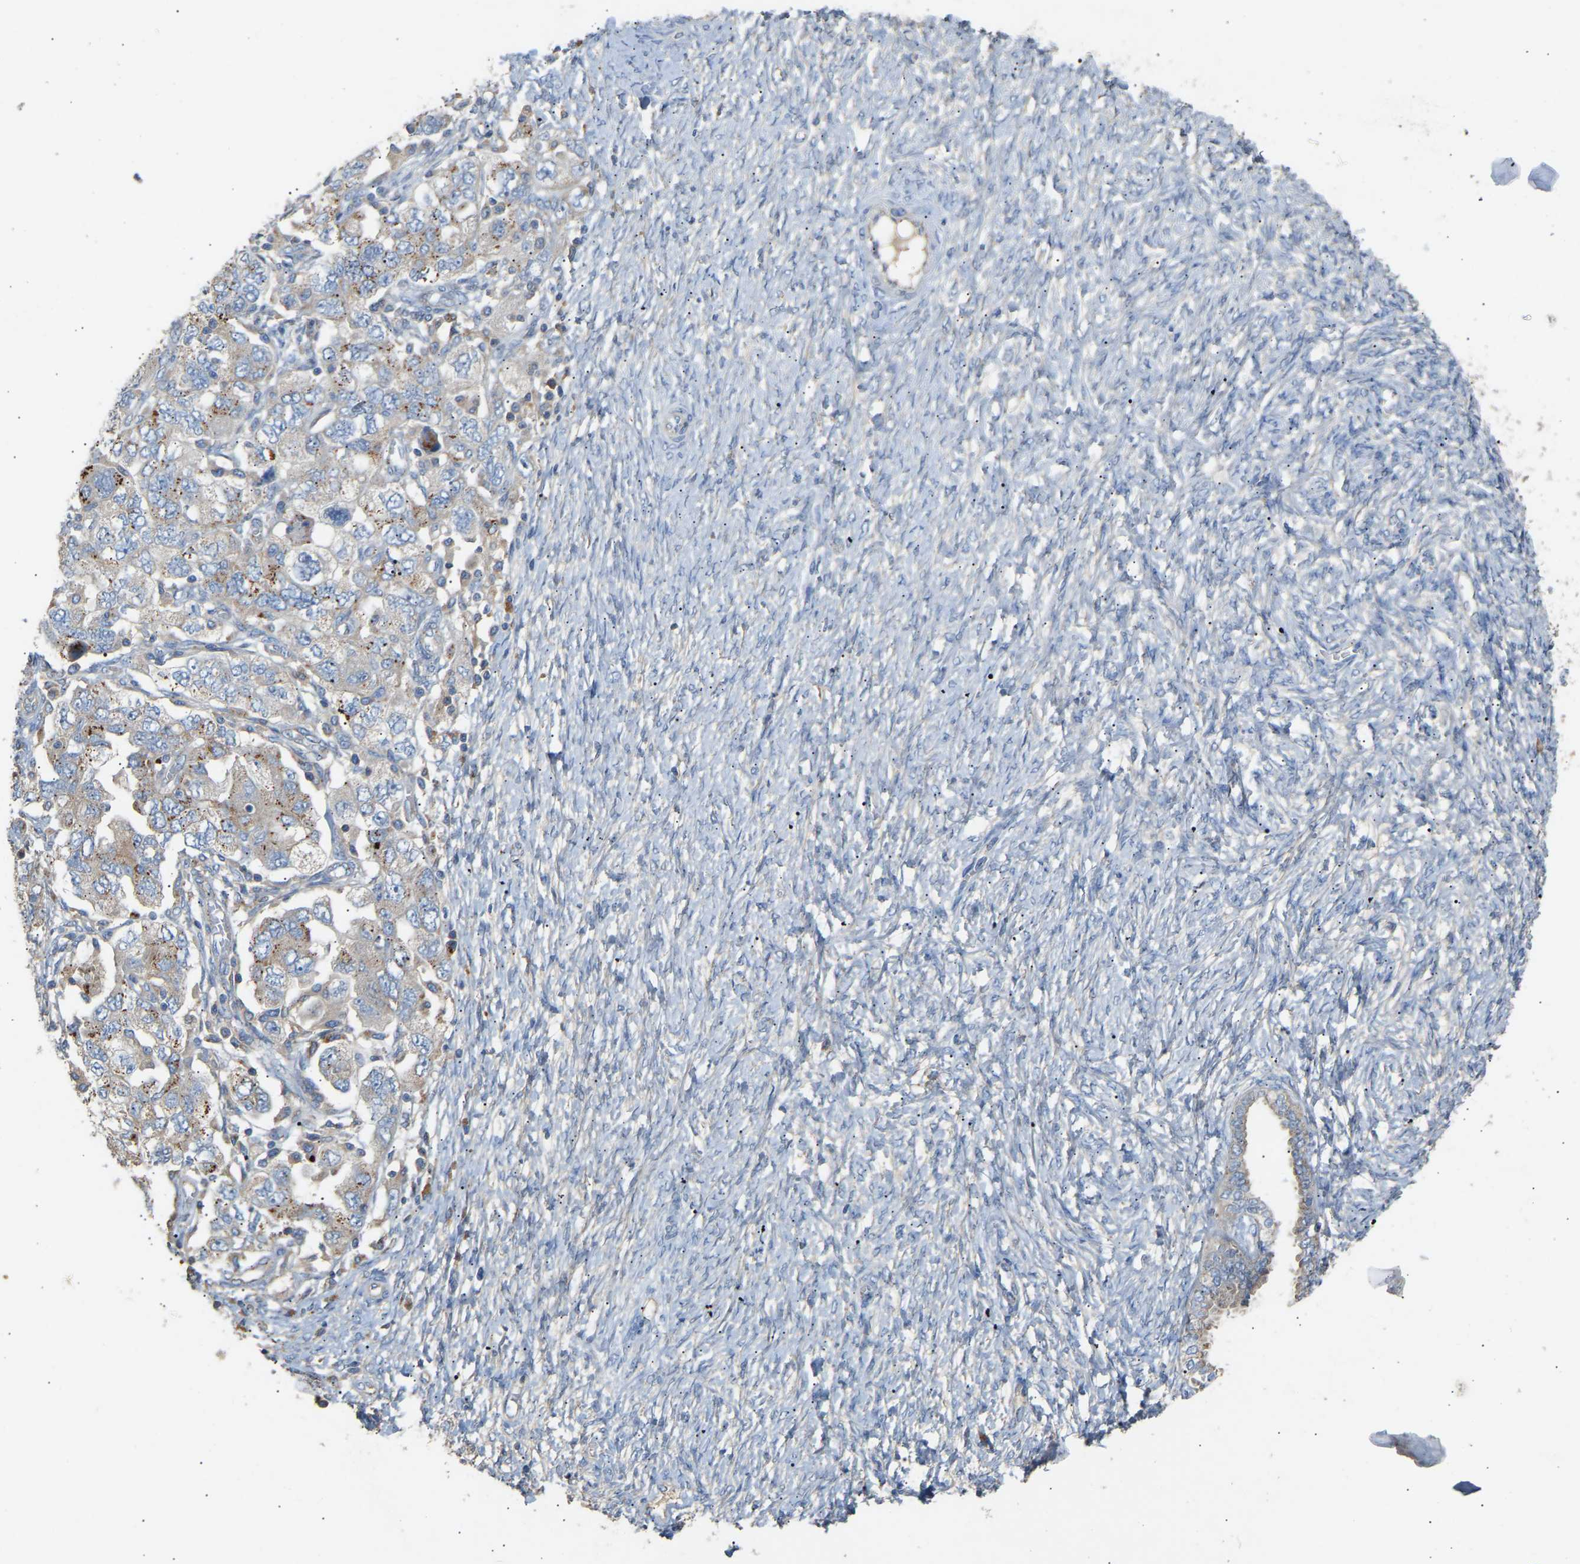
{"staining": {"intensity": "weak", "quantity": "<25%", "location": "cytoplasmic/membranous"}, "tissue": "ovarian cancer", "cell_type": "Tumor cells", "image_type": "cancer", "snomed": [{"axis": "morphology", "description": "Carcinoma, NOS"}, {"axis": "morphology", "description": "Cystadenocarcinoma, serous, NOS"}, {"axis": "topography", "description": "Ovary"}], "caption": "Immunohistochemistry of ovarian cancer reveals no expression in tumor cells. (DAB (3,3'-diaminobenzidine) immunohistochemistry with hematoxylin counter stain).", "gene": "RGP1", "patient": {"sex": "female", "age": 69}}